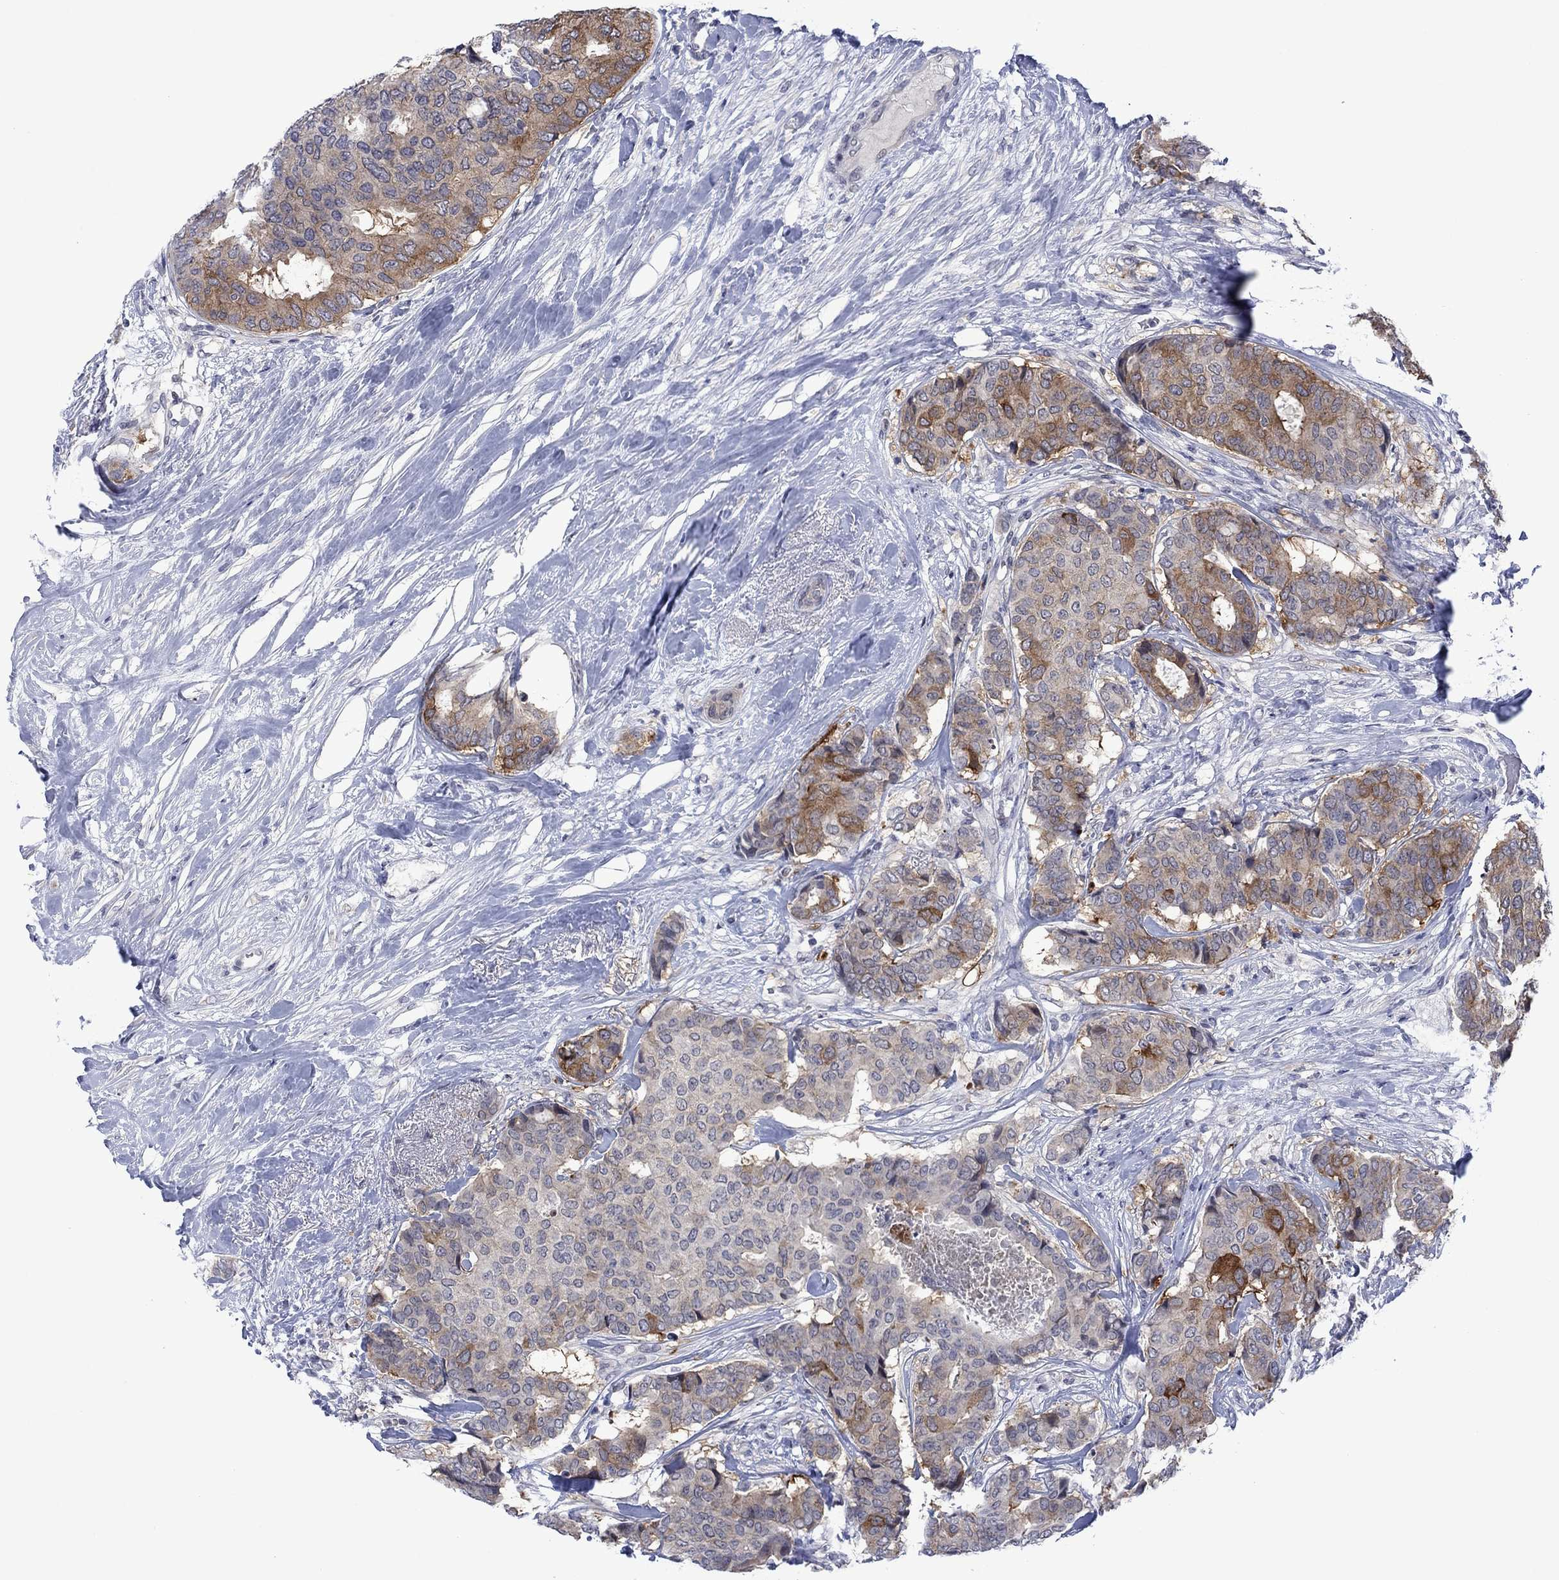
{"staining": {"intensity": "moderate", "quantity": "<25%", "location": "cytoplasmic/membranous"}, "tissue": "breast cancer", "cell_type": "Tumor cells", "image_type": "cancer", "snomed": [{"axis": "morphology", "description": "Duct carcinoma"}, {"axis": "topography", "description": "Breast"}], "caption": "This micrograph reveals immunohistochemistry staining of human intraductal carcinoma (breast), with low moderate cytoplasmic/membranous staining in approximately <25% of tumor cells.", "gene": "AGL", "patient": {"sex": "female", "age": 75}}